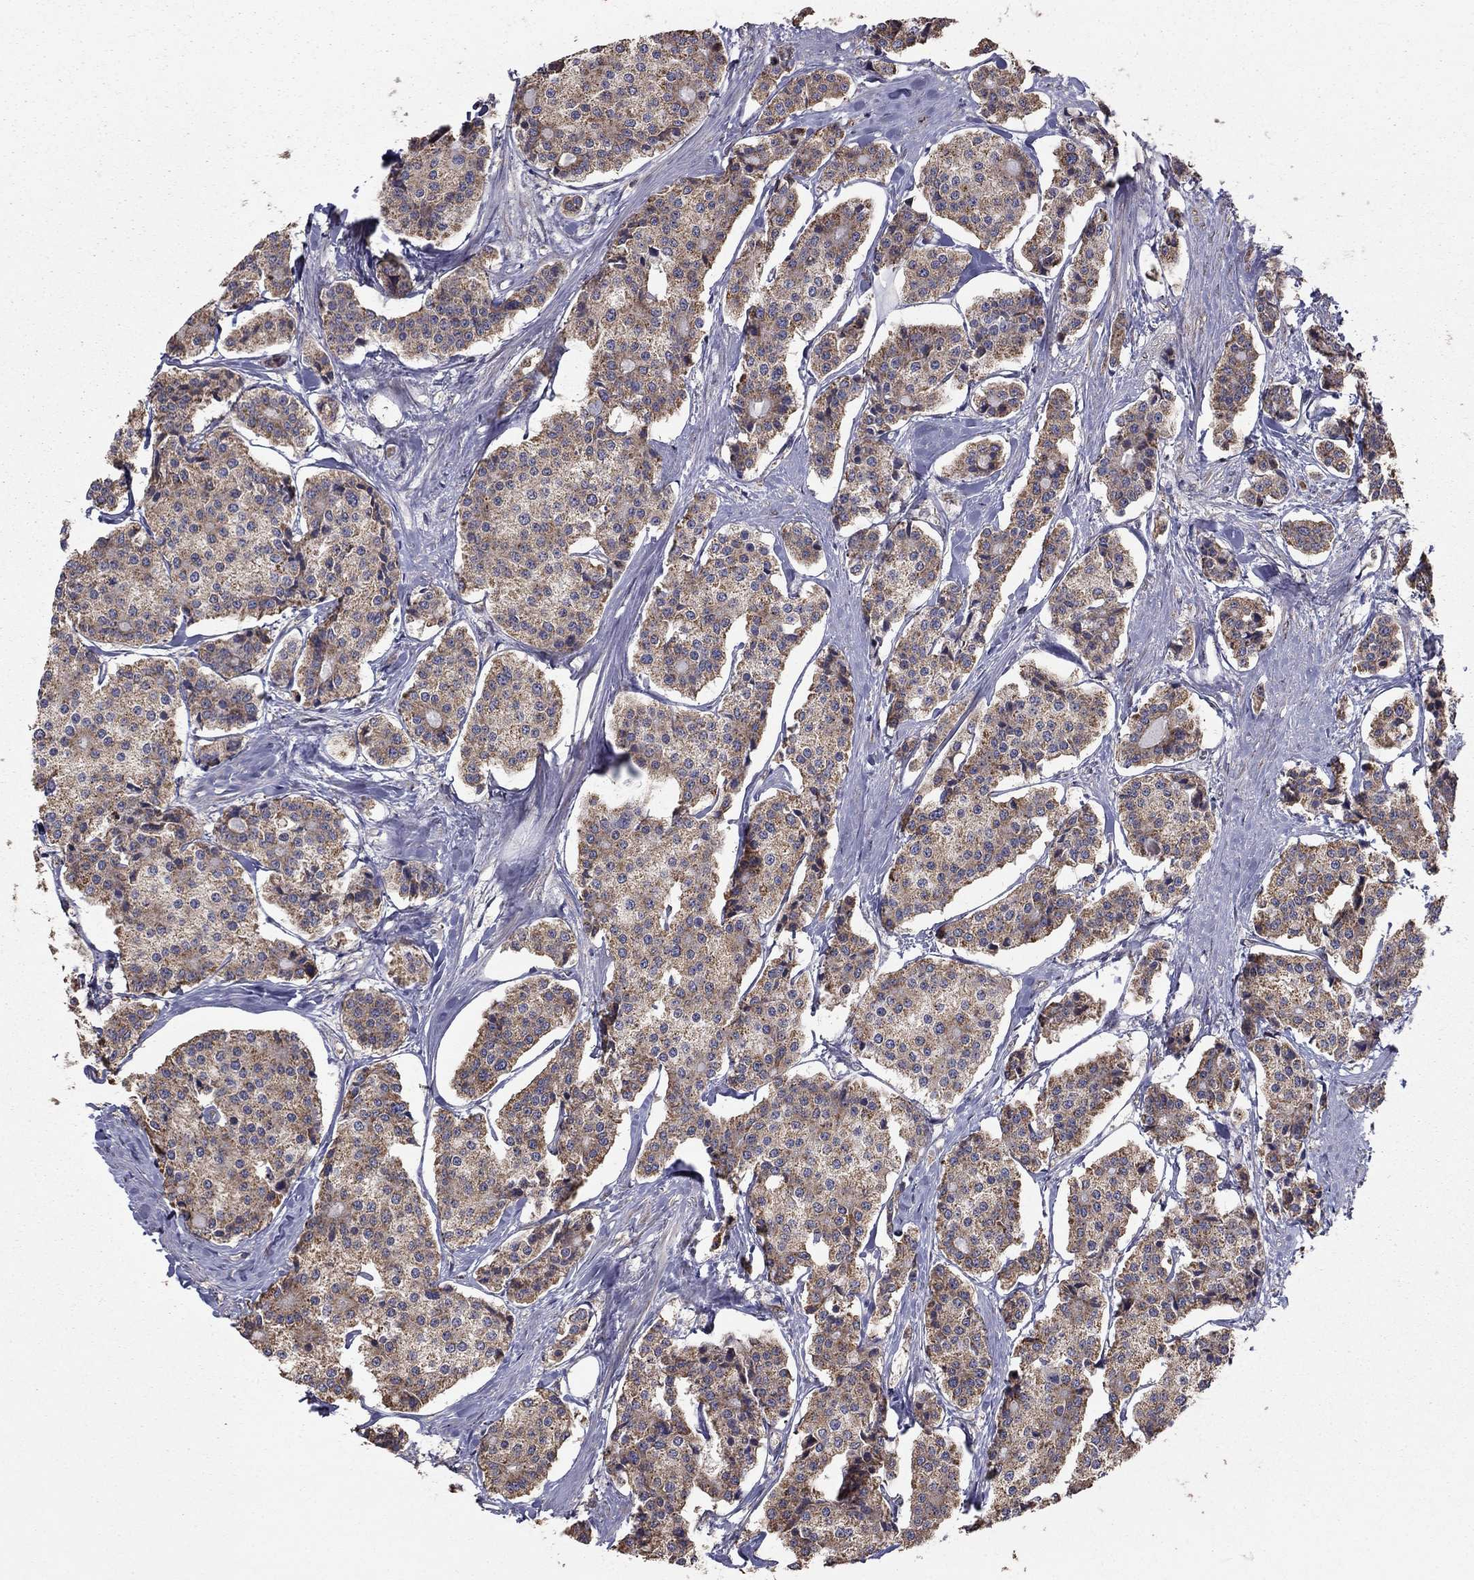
{"staining": {"intensity": "weak", "quantity": "25%-75%", "location": "cytoplasmic/membranous"}, "tissue": "carcinoid", "cell_type": "Tumor cells", "image_type": "cancer", "snomed": [{"axis": "morphology", "description": "Carcinoid, malignant, NOS"}, {"axis": "topography", "description": "Small intestine"}], "caption": "Immunohistochemistry (IHC) staining of carcinoid (malignant), which demonstrates low levels of weak cytoplasmic/membranous staining in about 25%-75% of tumor cells indicating weak cytoplasmic/membranous protein staining. The staining was performed using DAB (brown) for protein detection and nuclei were counterstained in hematoxylin (blue).", "gene": "NKIRAS1", "patient": {"sex": "female", "age": 65}}